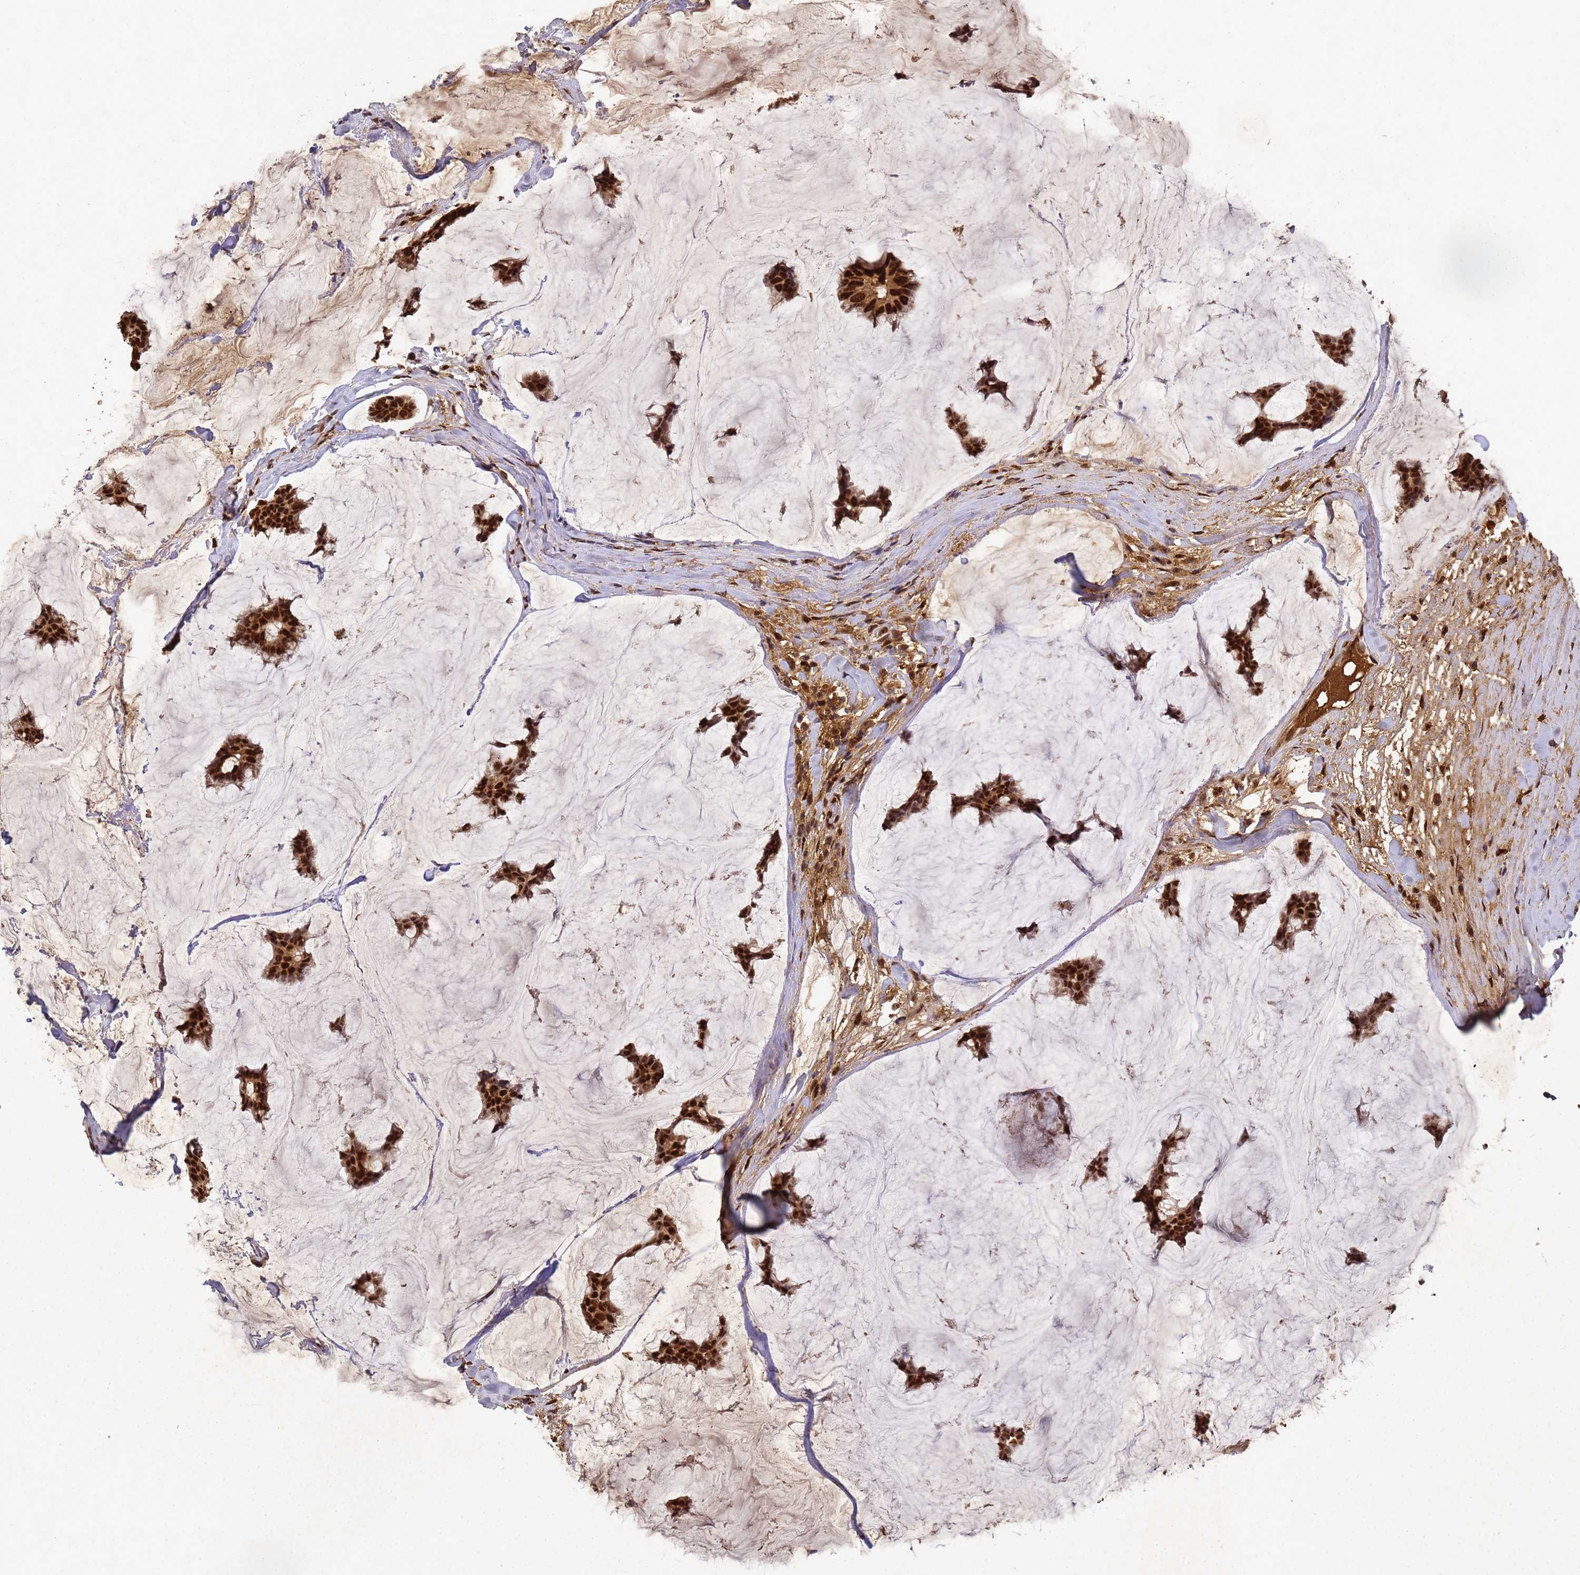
{"staining": {"intensity": "strong", "quantity": ">75%", "location": "cytoplasmic/membranous,nuclear"}, "tissue": "breast cancer", "cell_type": "Tumor cells", "image_type": "cancer", "snomed": [{"axis": "morphology", "description": "Duct carcinoma"}, {"axis": "topography", "description": "Breast"}], "caption": "This is an image of immunohistochemistry staining of invasive ductal carcinoma (breast), which shows strong positivity in the cytoplasmic/membranous and nuclear of tumor cells.", "gene": "SECISBP2", "patient": {"sex": "female", "age": 93}}